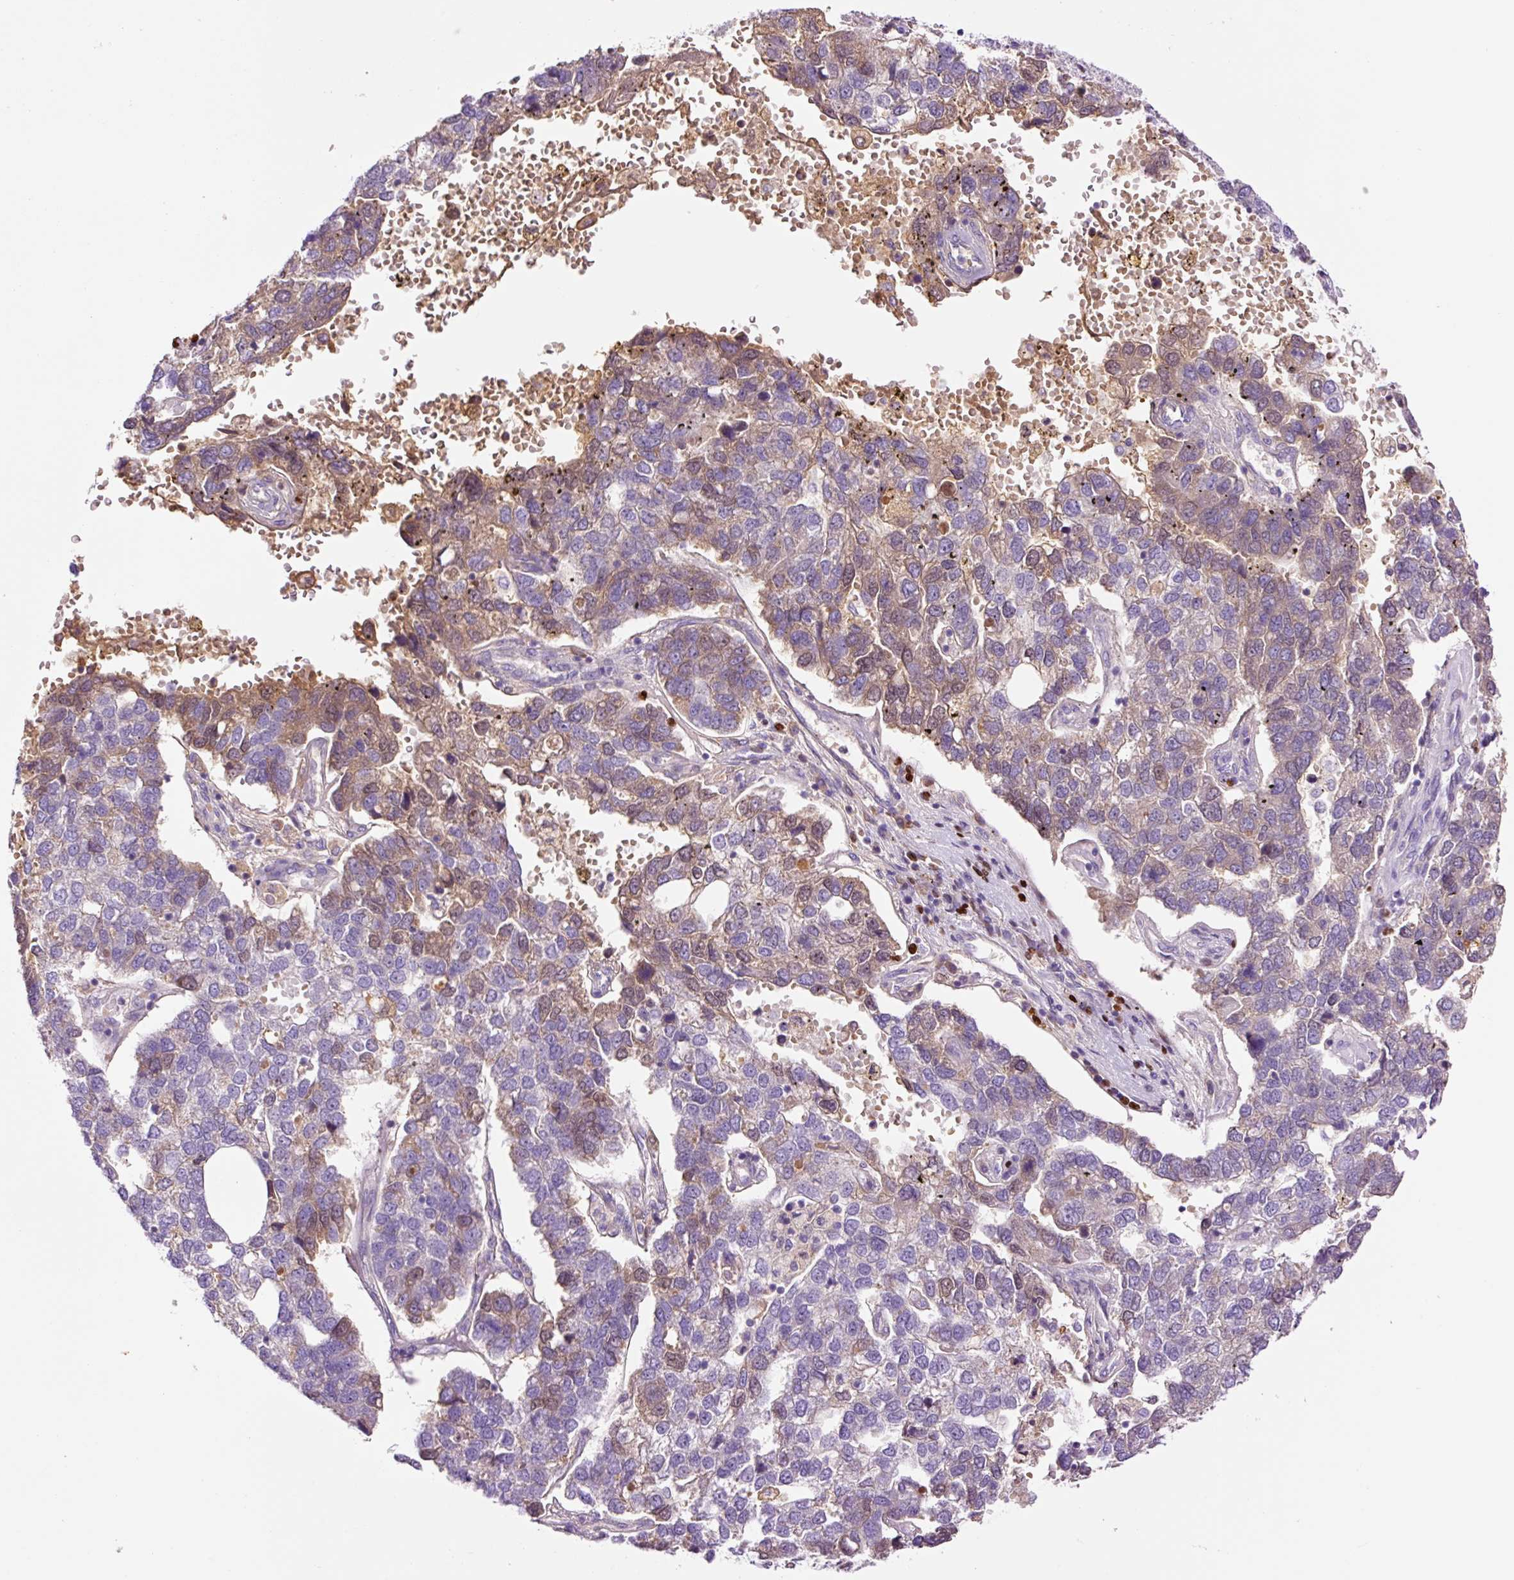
{"staining": {"intensity": "weak", "quantity": "25%-75%", "location": "cytoplasmic/membranous"}, "tissue": "pancreatic cancer", "cell_type": "Tumor cells", "image_type": "cancer", "snomed": [{"axis": "morphology", "description": "Adenocarcinoma, NOS"}, {"axis": "topography", "description": "Pancreas"}], "caption": "Tumor cells exhibit low levels of weak cytoplasmic/membranous expression in approximately 25%-75% of cells in pancreatic cancer (adenocarcinoma).", "gene": "DPPA4", "patient": {"sex": "female", "age": 61}}